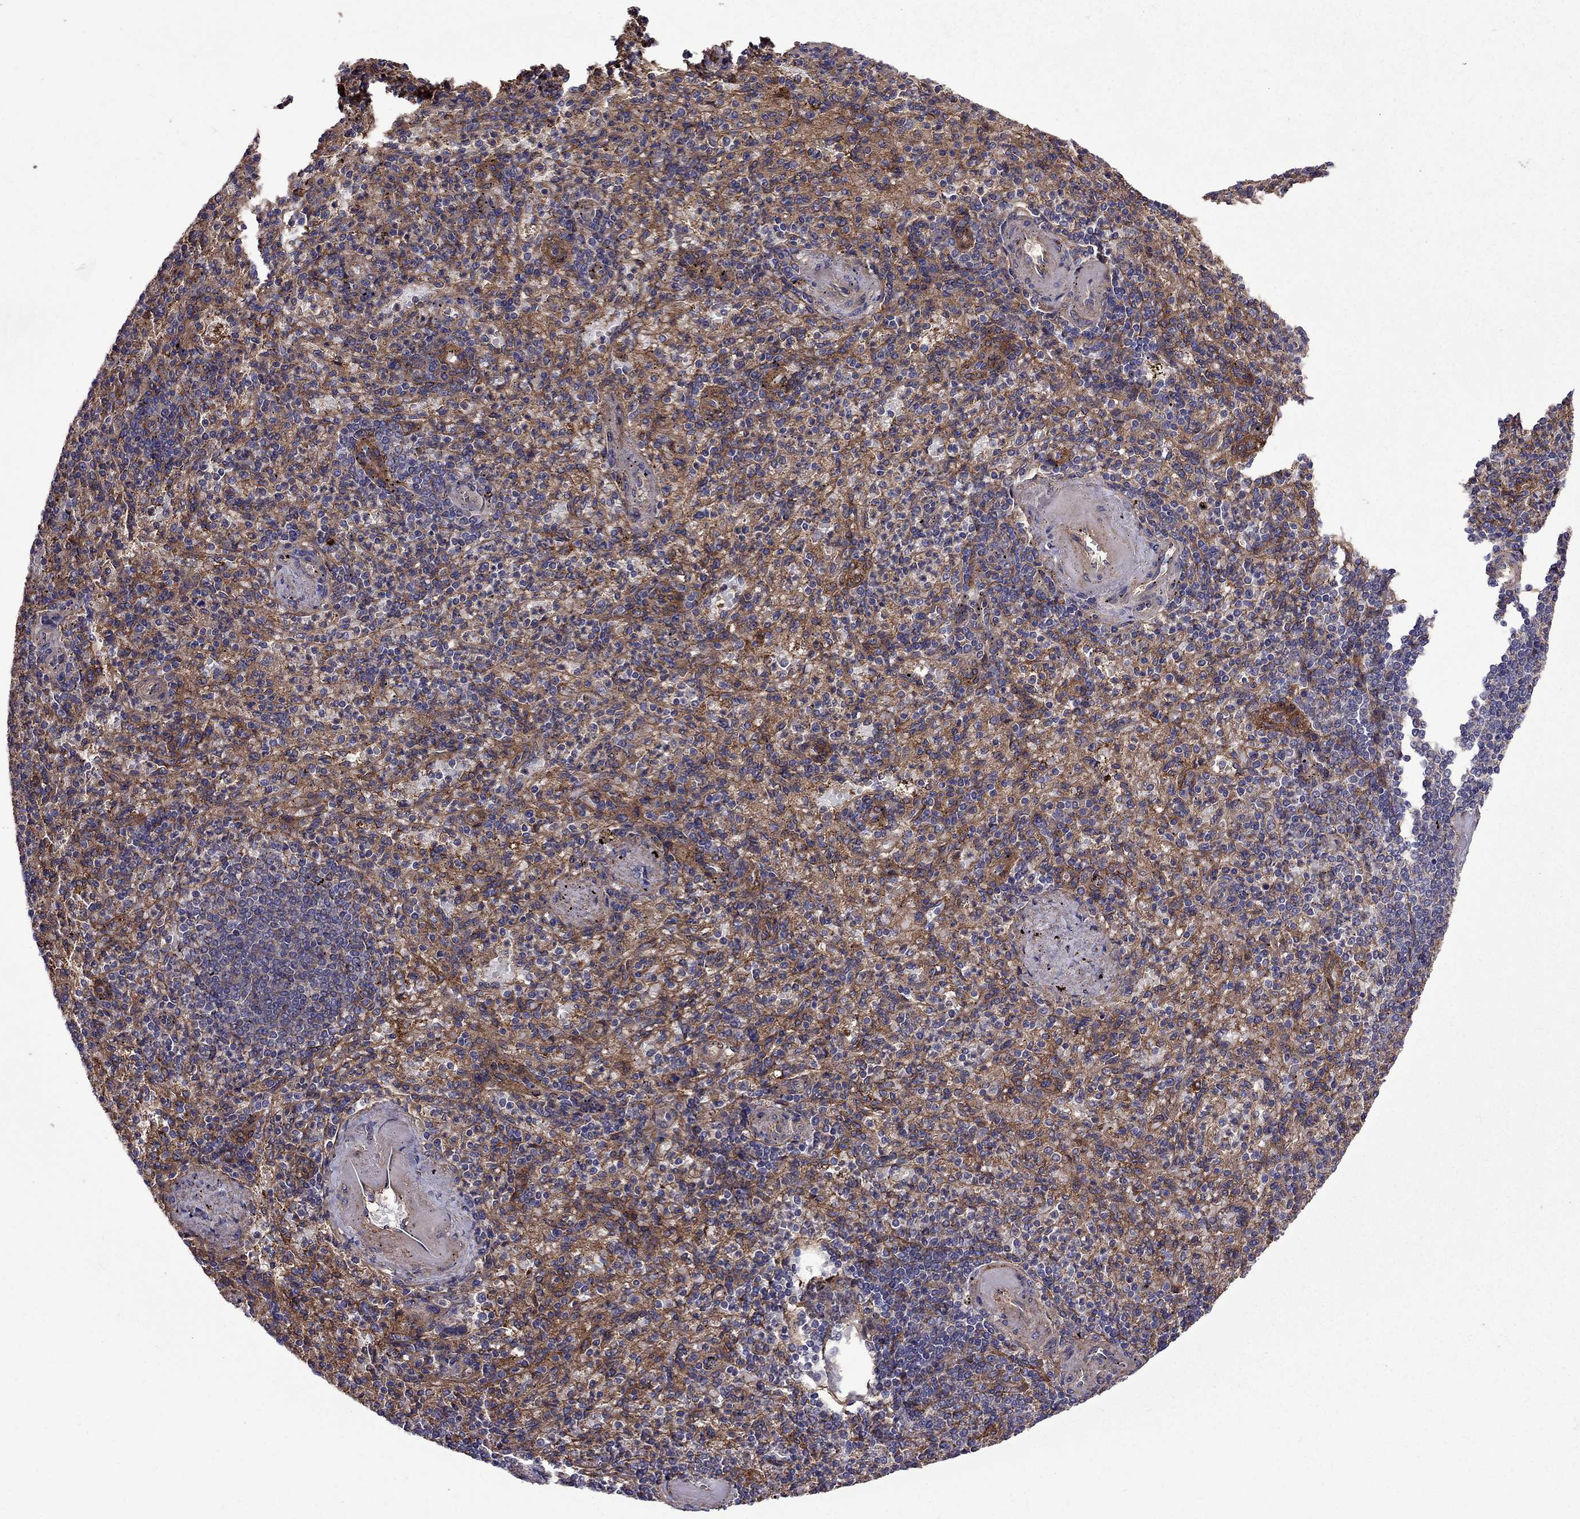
{"staining": {"intensity": "moderate", "quantity": ">75%", "location": "cytoplasmic/membranous"}, "tissue": "spleen", "cell_type": "Cells in red pulp", "image_type": "normal", "snomed": [{"axis": "morphology", "description": "Normal tissue, NOS"}, {"axis": "topography", "description": "Spleen"}], "caption": "Cells in red pulp show moderate cytoplasmic/membranous expression in about >75% of cells in benign spleen.", "gene": "ITGB1", "patient": {"sex": "female", "age": 74}}